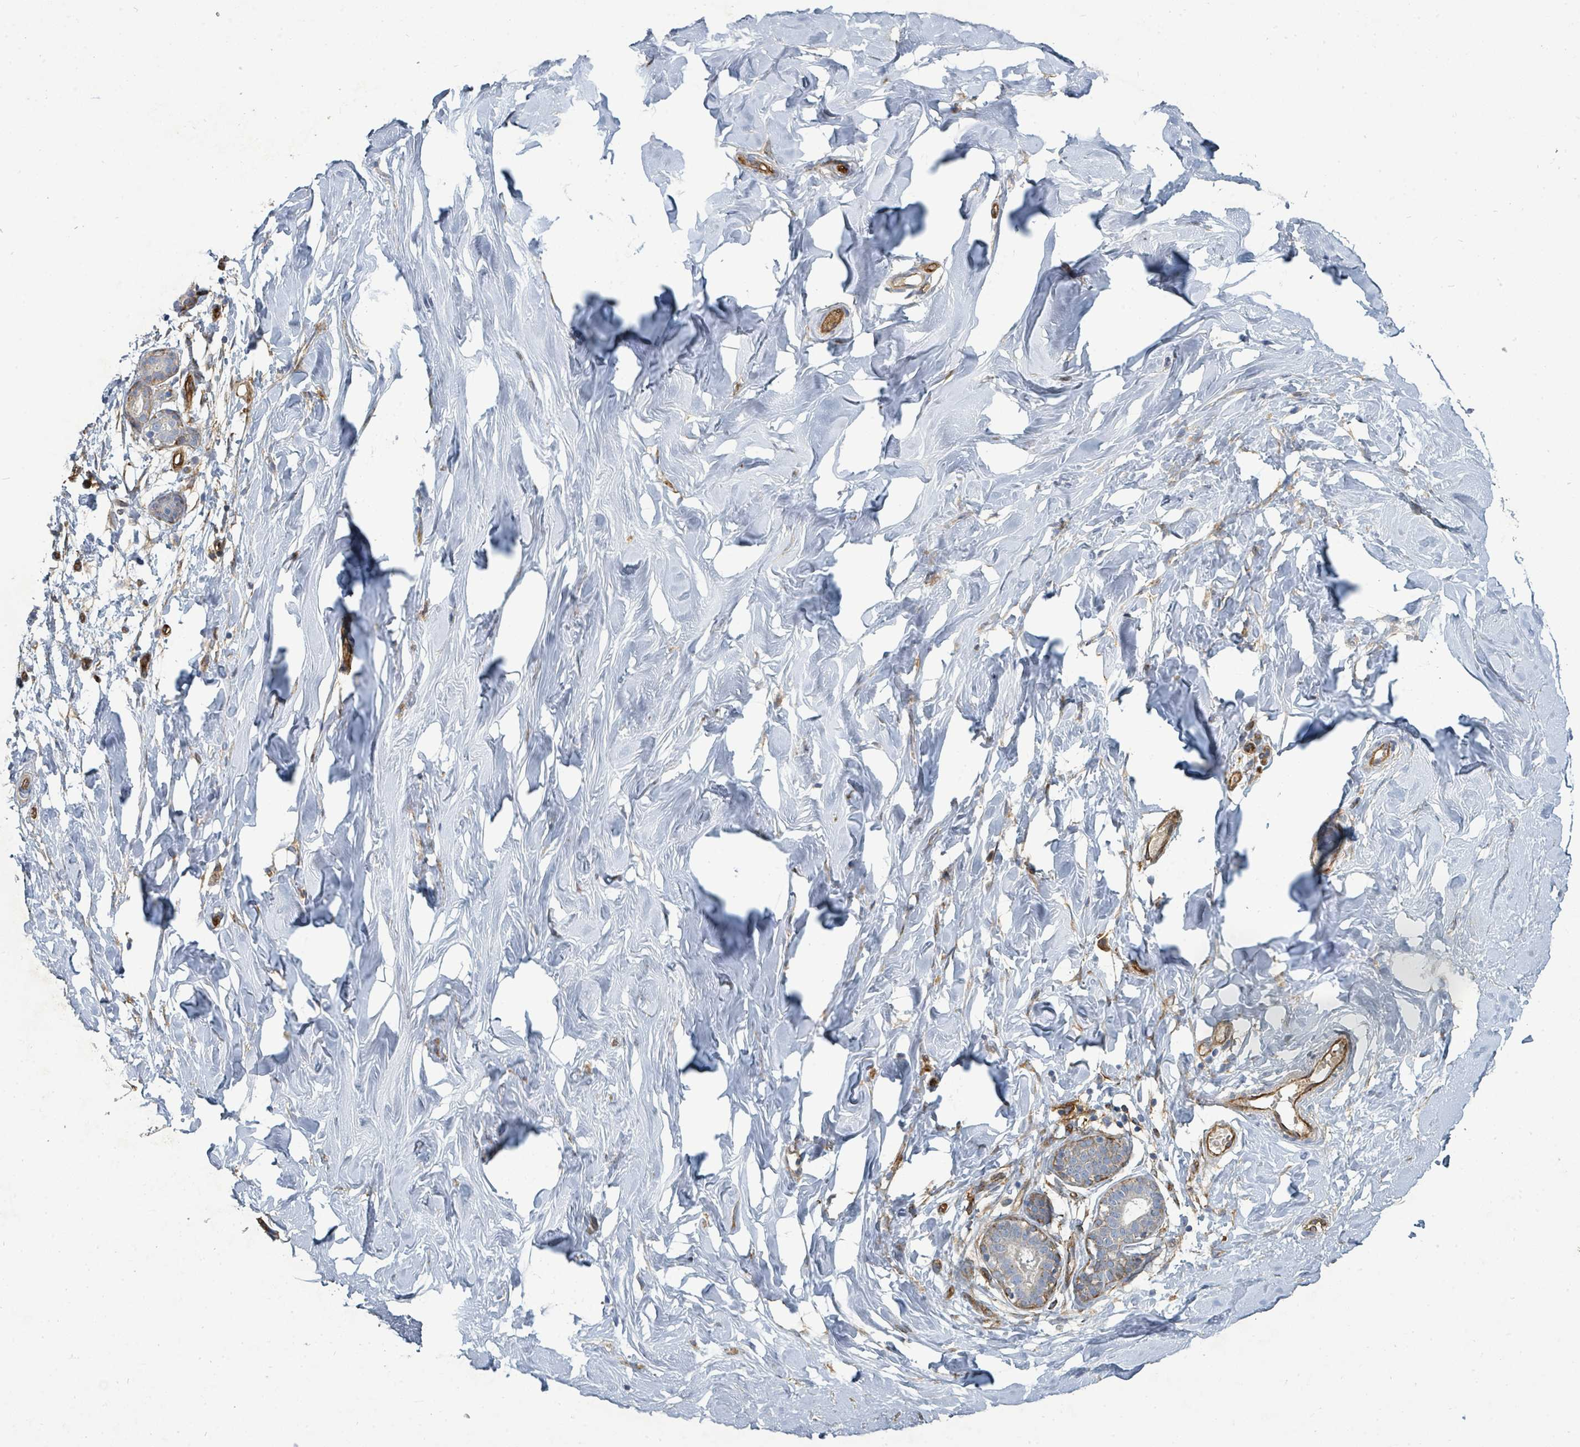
{"staining": {"intensity": "negative", "quantity": "none", "location": "none"}, "tissue": "breast", "cell_type": "Adipocytes", "image_type": "normal", "snomed": [{"axis": "morphology", "description": "Normal tissue, NOS"}, {"axis": "topography", "description": "Breast"}], "caption": "Immunohistochemistry (IHC) photomicrograph of normal breast: human breast stained with DAB (3,3'-diaminobenzidine) displays no significant protein expression in adipocytes. The staining is performed using DAB brown chromogen with nuclei counter-stained in using hematoxylin.", "gene": "IFIT1", "patient": {"sex": "female", "age": 27}}